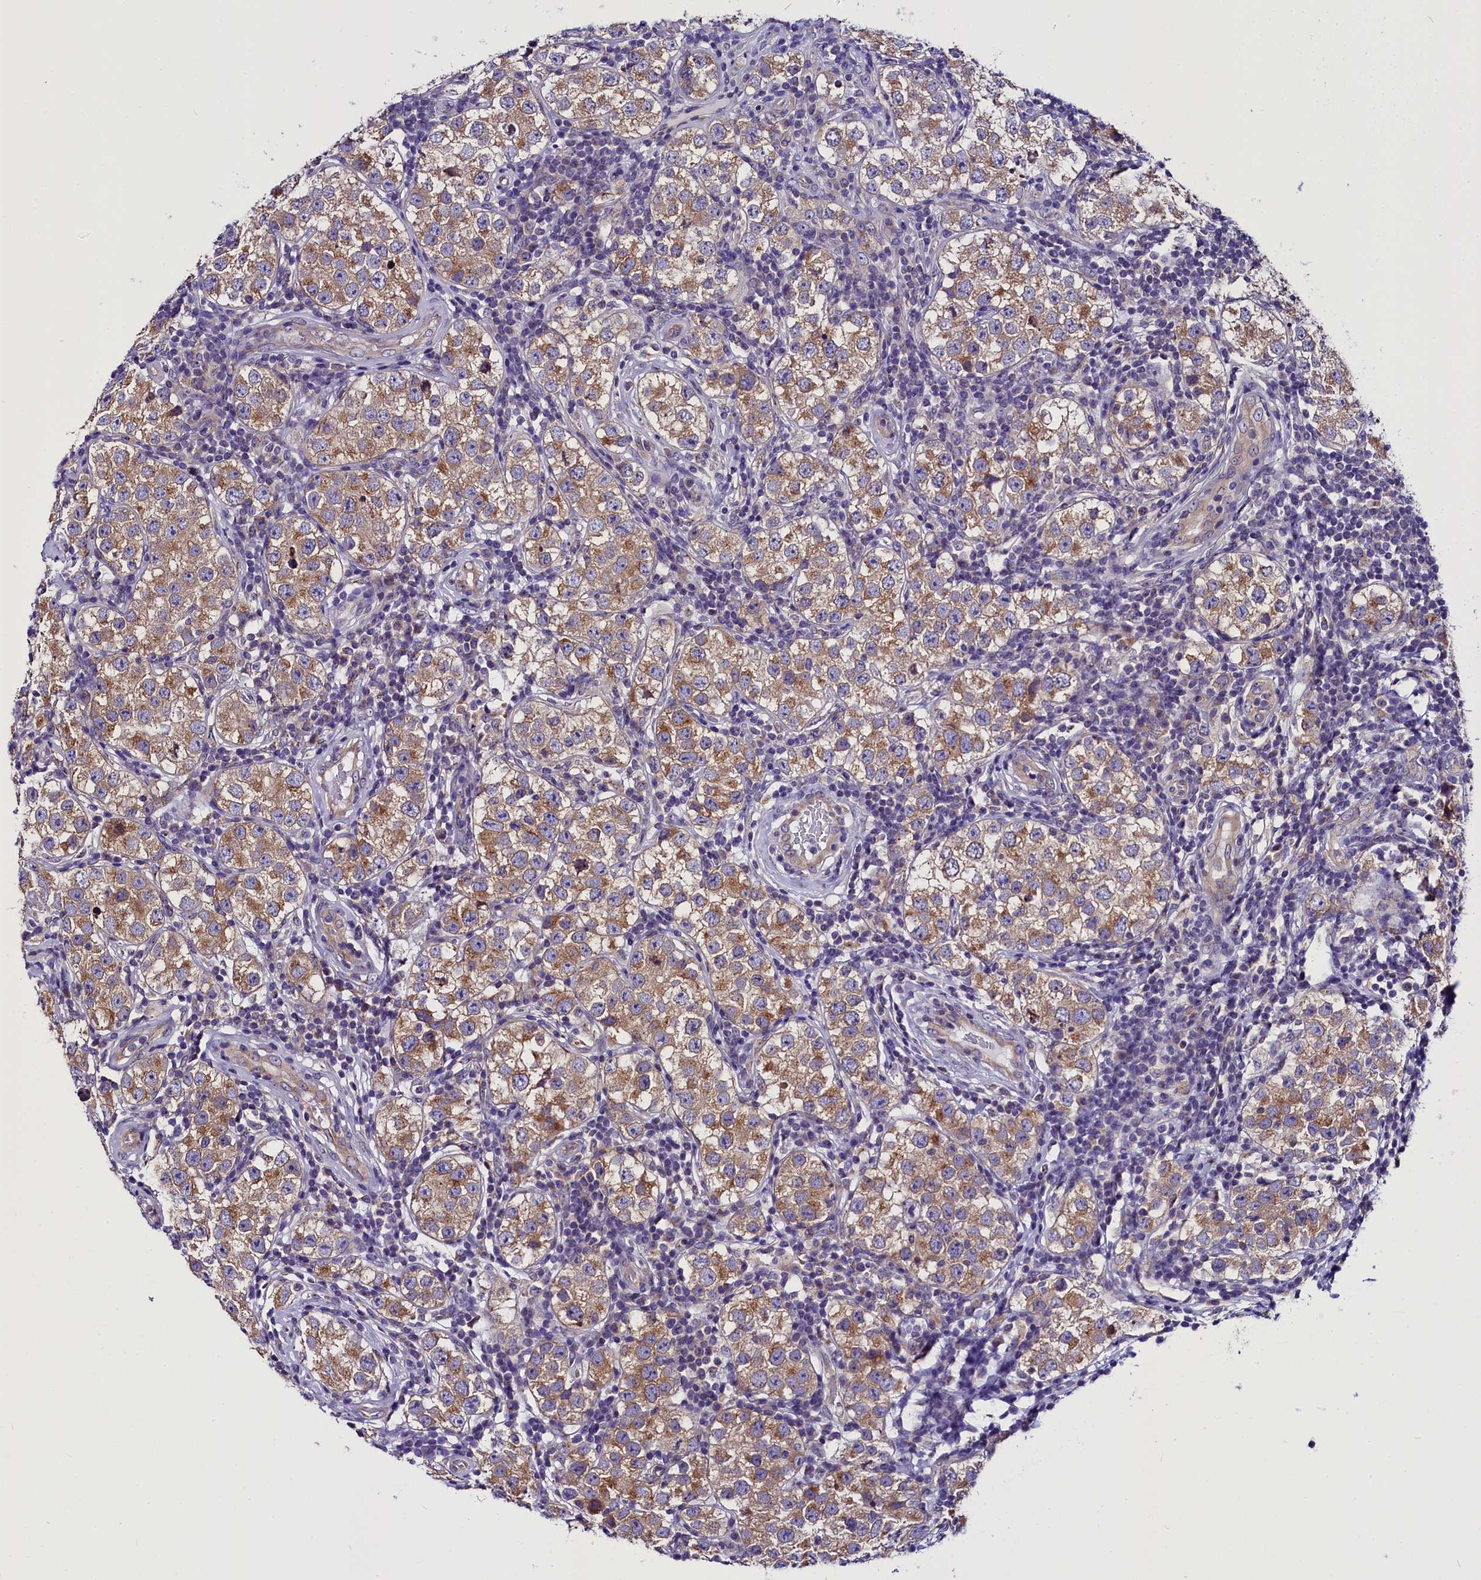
{"staining": {"intensity": "moderate", "quantity": ">75%", "location": "cytoplasmic/membranous"}, "tissue": "testis cancer", "cell_type": "Tumor cells", "image_type": "cancer", "snomed": [{"axis": "morphology", "description": "Seminoma, NOS"}, {"axis": "topography", "description": "Testis"}], "caption": "High-power microscopy captured an IHC photomicrograph of testis seminoma, revealing moderate cytoplasmic/membranous staining in approximately >75% of tumor cells.", "gene": "CEP170", "patient": {"sex": "male", "age": 34}}